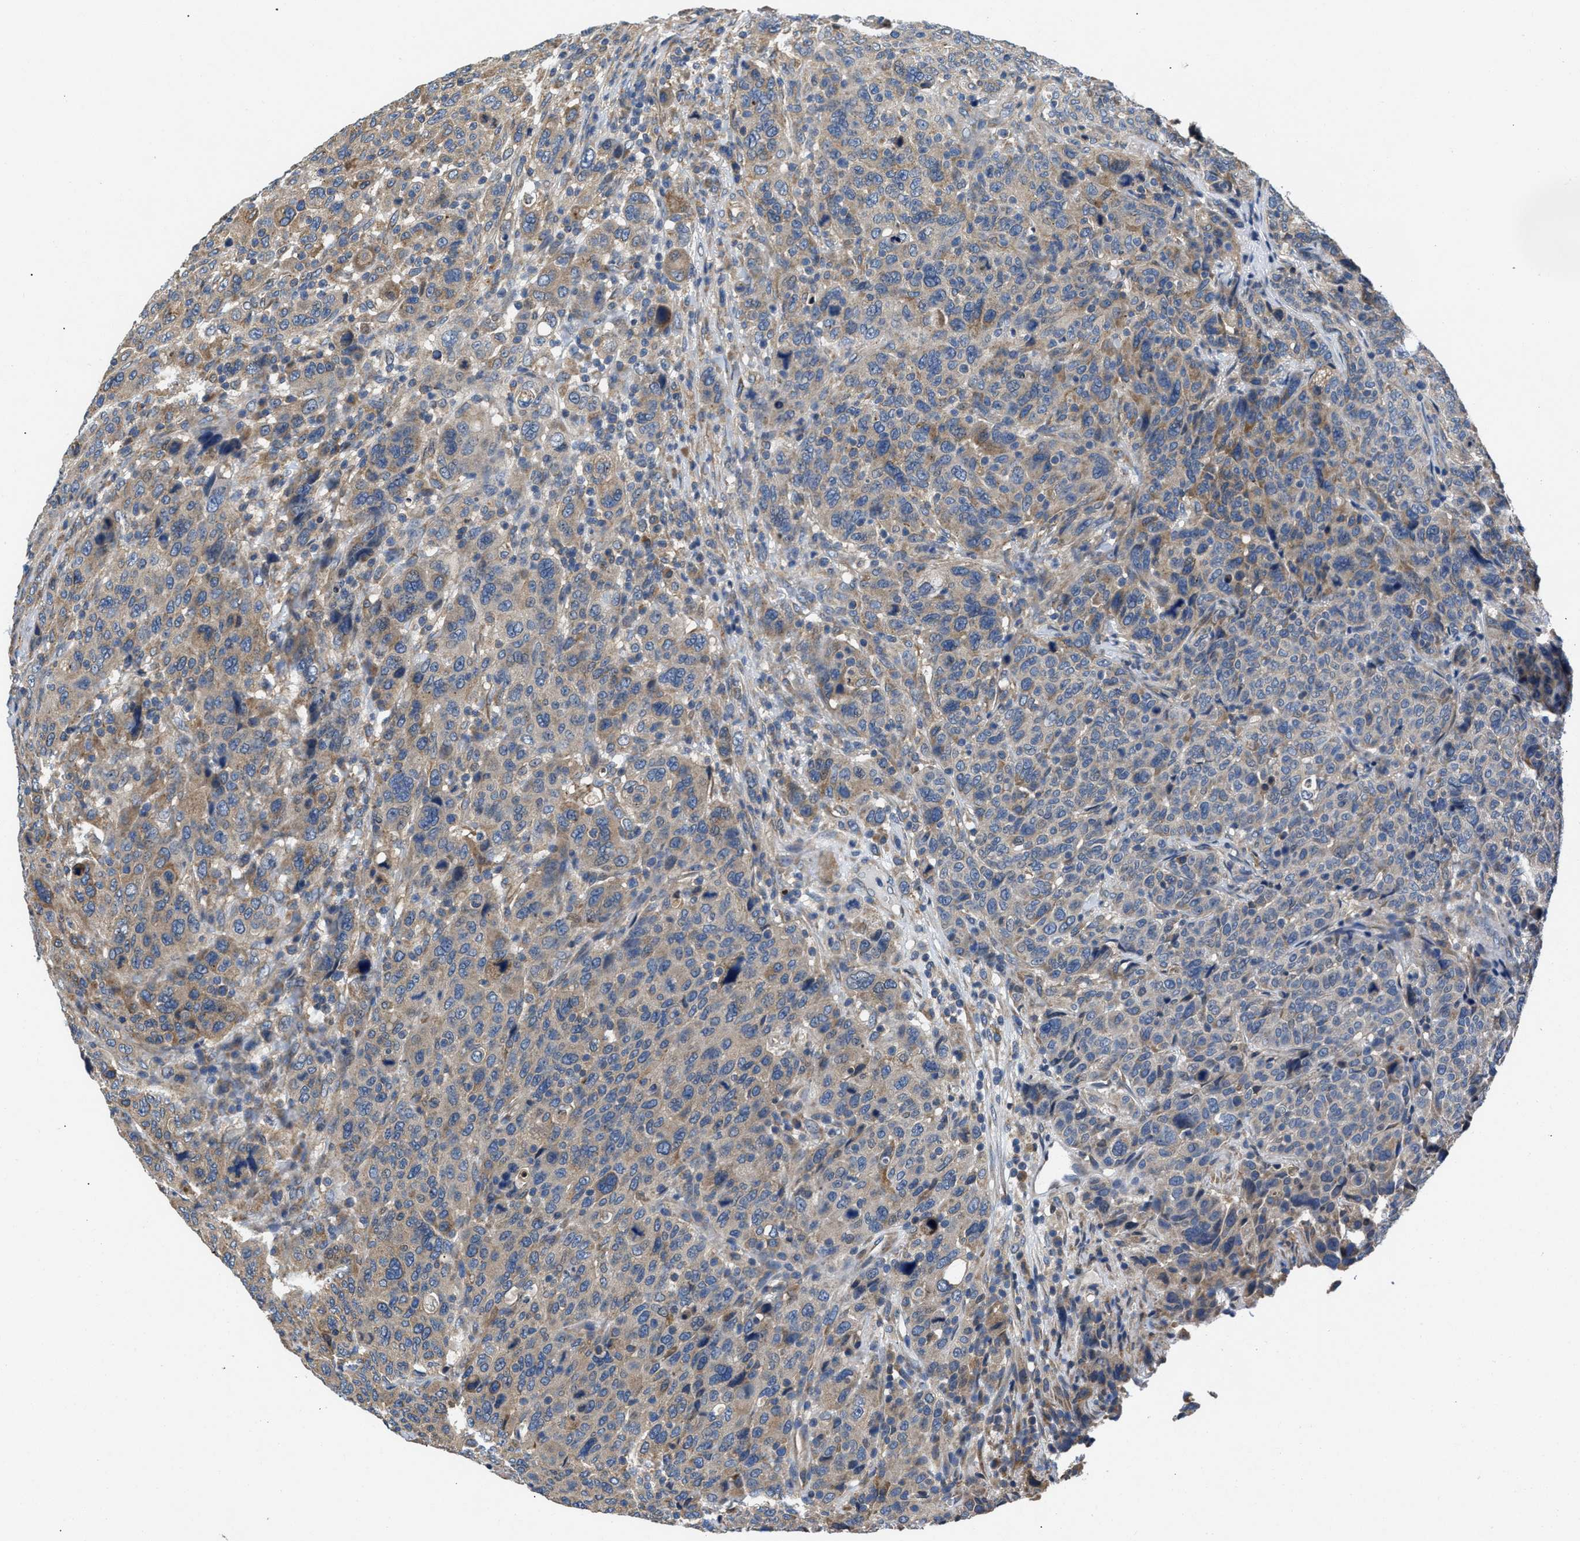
{"staining": {"intensity": "weak", "quantity": ">75%", "location": "cytoplasmic/membranous"}, "tissue": "breast cancer", "cell_type": "Tumor cells", "image_type": "cancer", "snomed": [{"axis": "morphology", "description": "Duct carcinoma"}, {"axis": "topography", "description": "Breast"}], "caption": "Protein expression analysis of human breast cancer reveals weak cytoplasmic/membranous expression in approximately >75% of tumor cells. The staining was performed using DAB to visualize the protein expression in brown, while the nuclei were stained in blue with hematoxylin (Magnification: 20x).", "gene": "CEP128", "patient": {"sex": "female", "age": 37}}